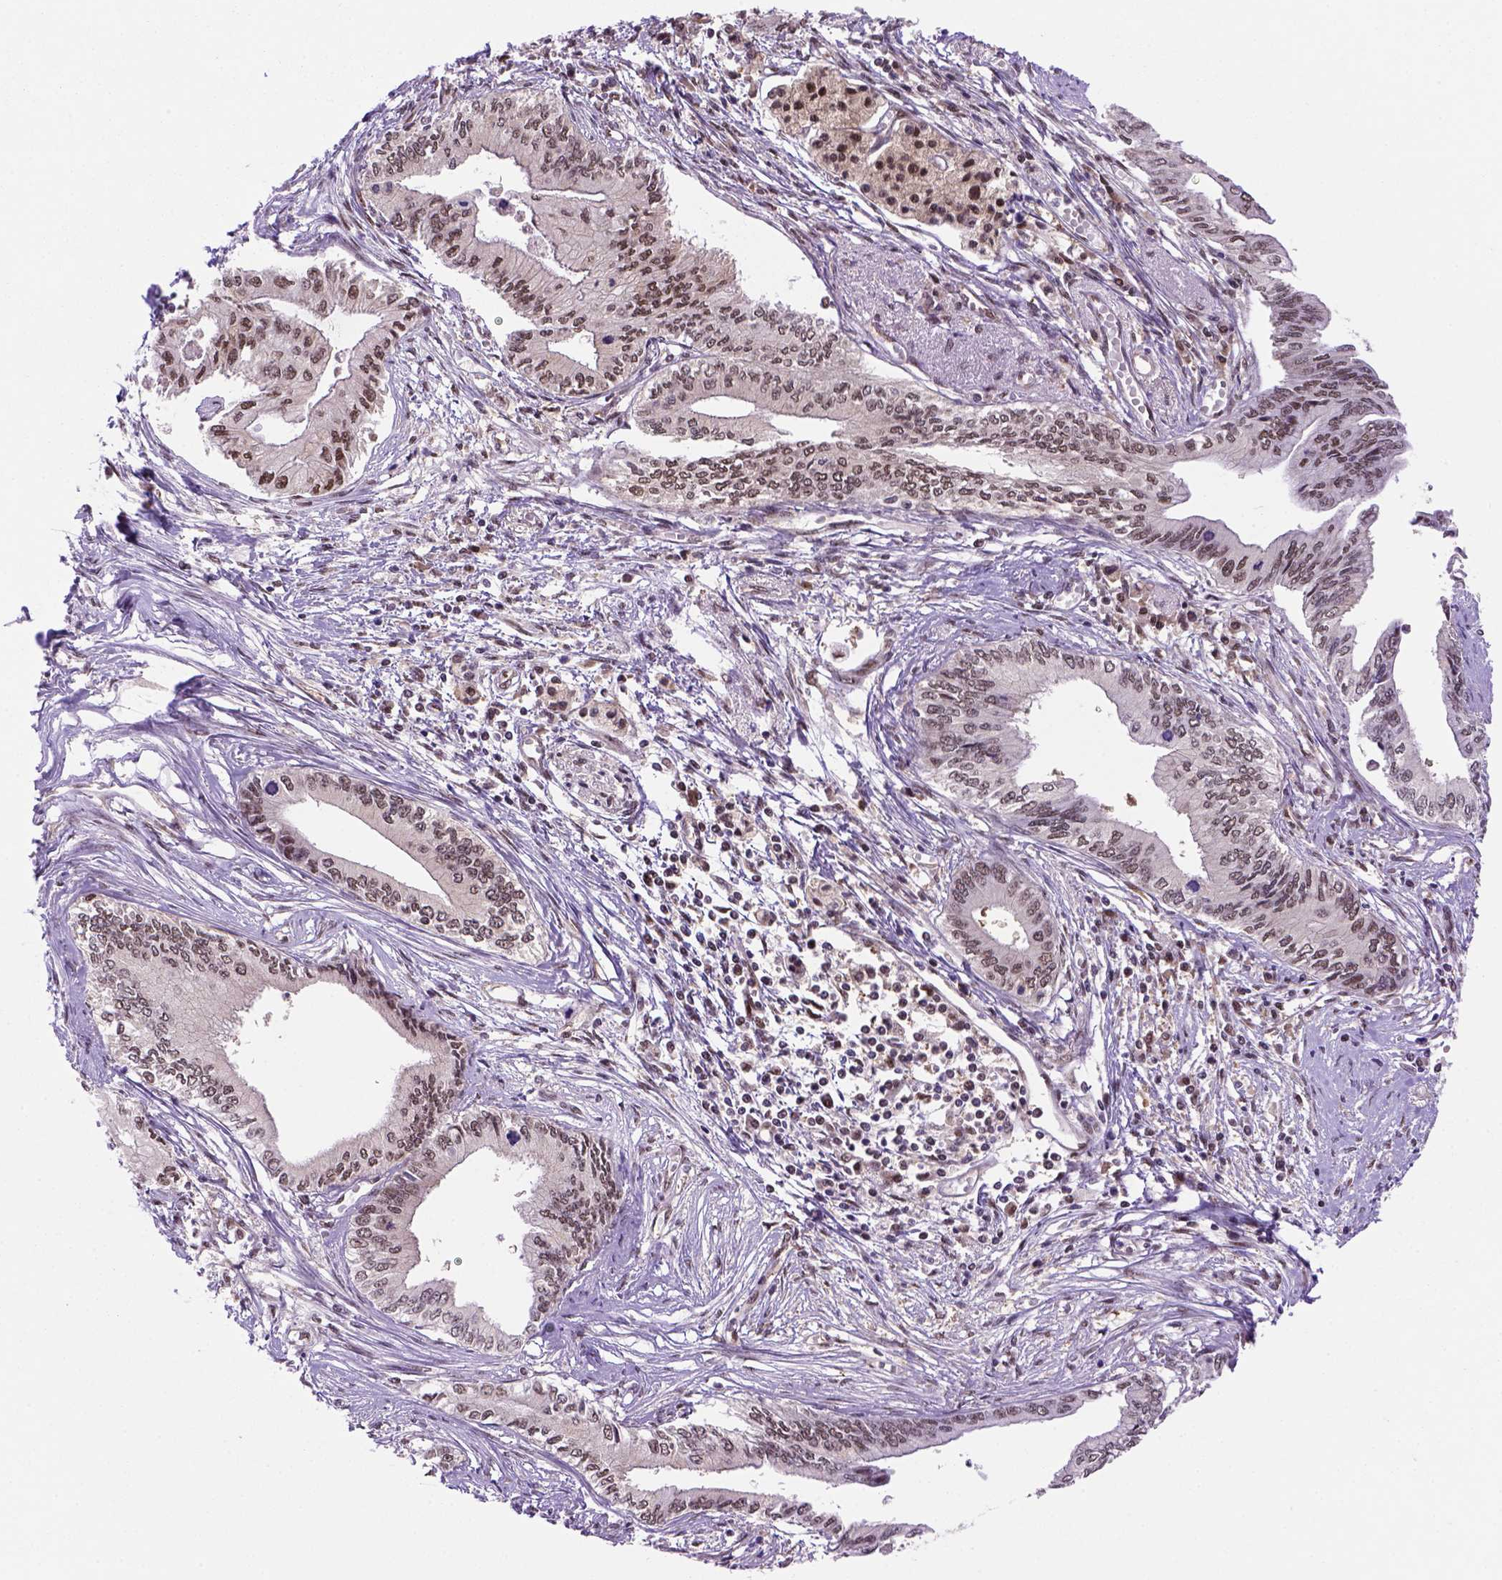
{"staining": {"intensity": "moderate", "quantity": ">75%", "location": "nuclear"}, "tissue": "pancreatic cancer", "cell_type": "Tumor cells", "image_type": "cancer", "snomed": [{"axis": "morphology", "description": "Adenocarcinoma, NOS"}, {"axis": "topography", "description": "Pancreas"}], "caption": "A photomicrograph of human pancreatic cancer stained for a protein exhibits moderate nuclear brown staining in tumor cells.", "gene": "PSMC2", "patient": {"sex": "female", "age": 61}}